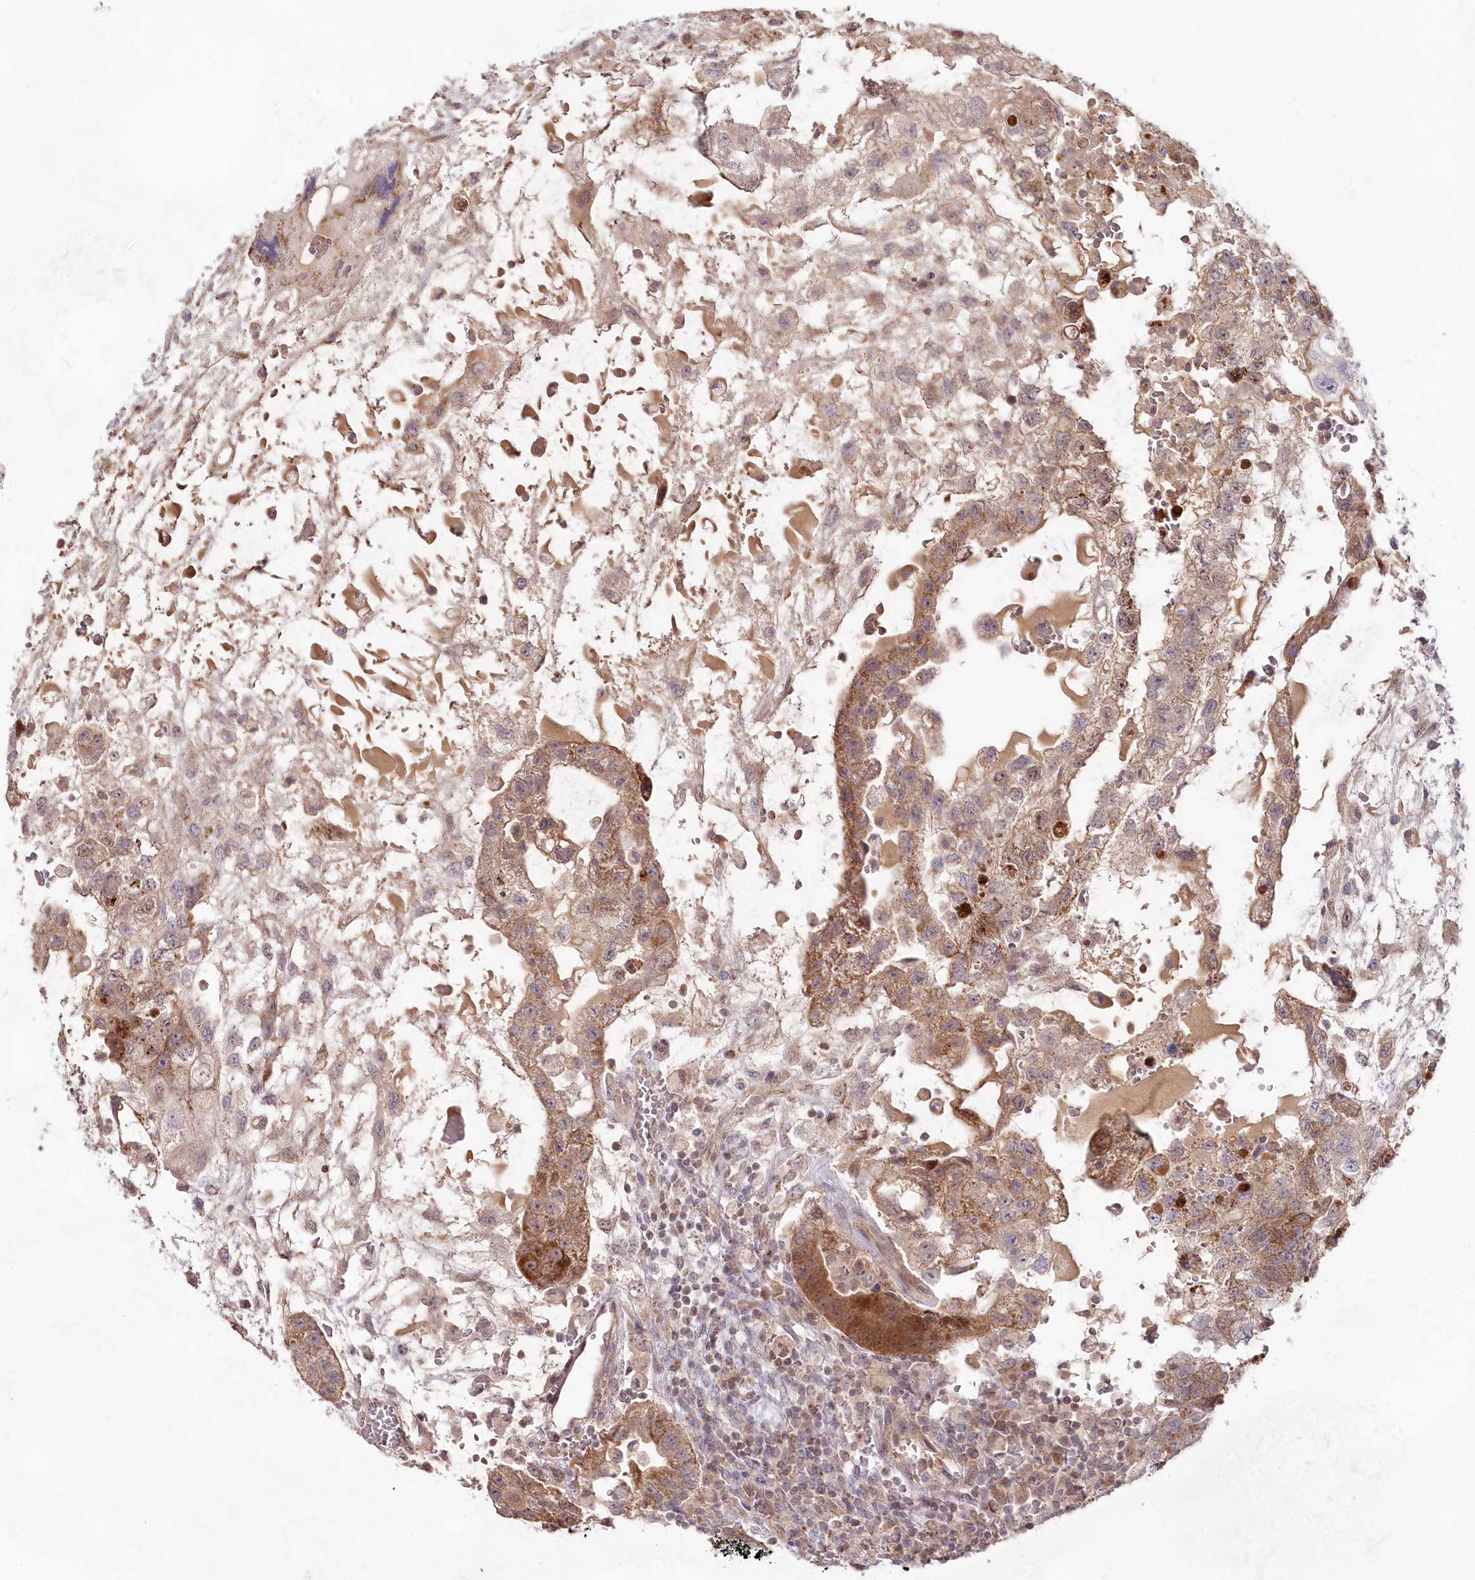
{"staining": {"intensity": "moderate", "quantity": "25%-75%", "location": "cytoplasmic/membranous"}, "tissue": "testis cancer", "cell_type": "Tumor cells", "image_type": "cancer", "snomed": [{"axis": "morphology", "description": "Carcinoma, Embryonal, NOS"}, {"axis": "topography", "description": "Testis"}], "caption": "There is medium levels of moderate cytoplasmic/membranous staining in tumor cells of embryonal carcinoma (testis), as demonstrated by immunohistochemical staining (brown color).", "gene": "IMPA1", "patient": {"sex": "male", "age": 36}}